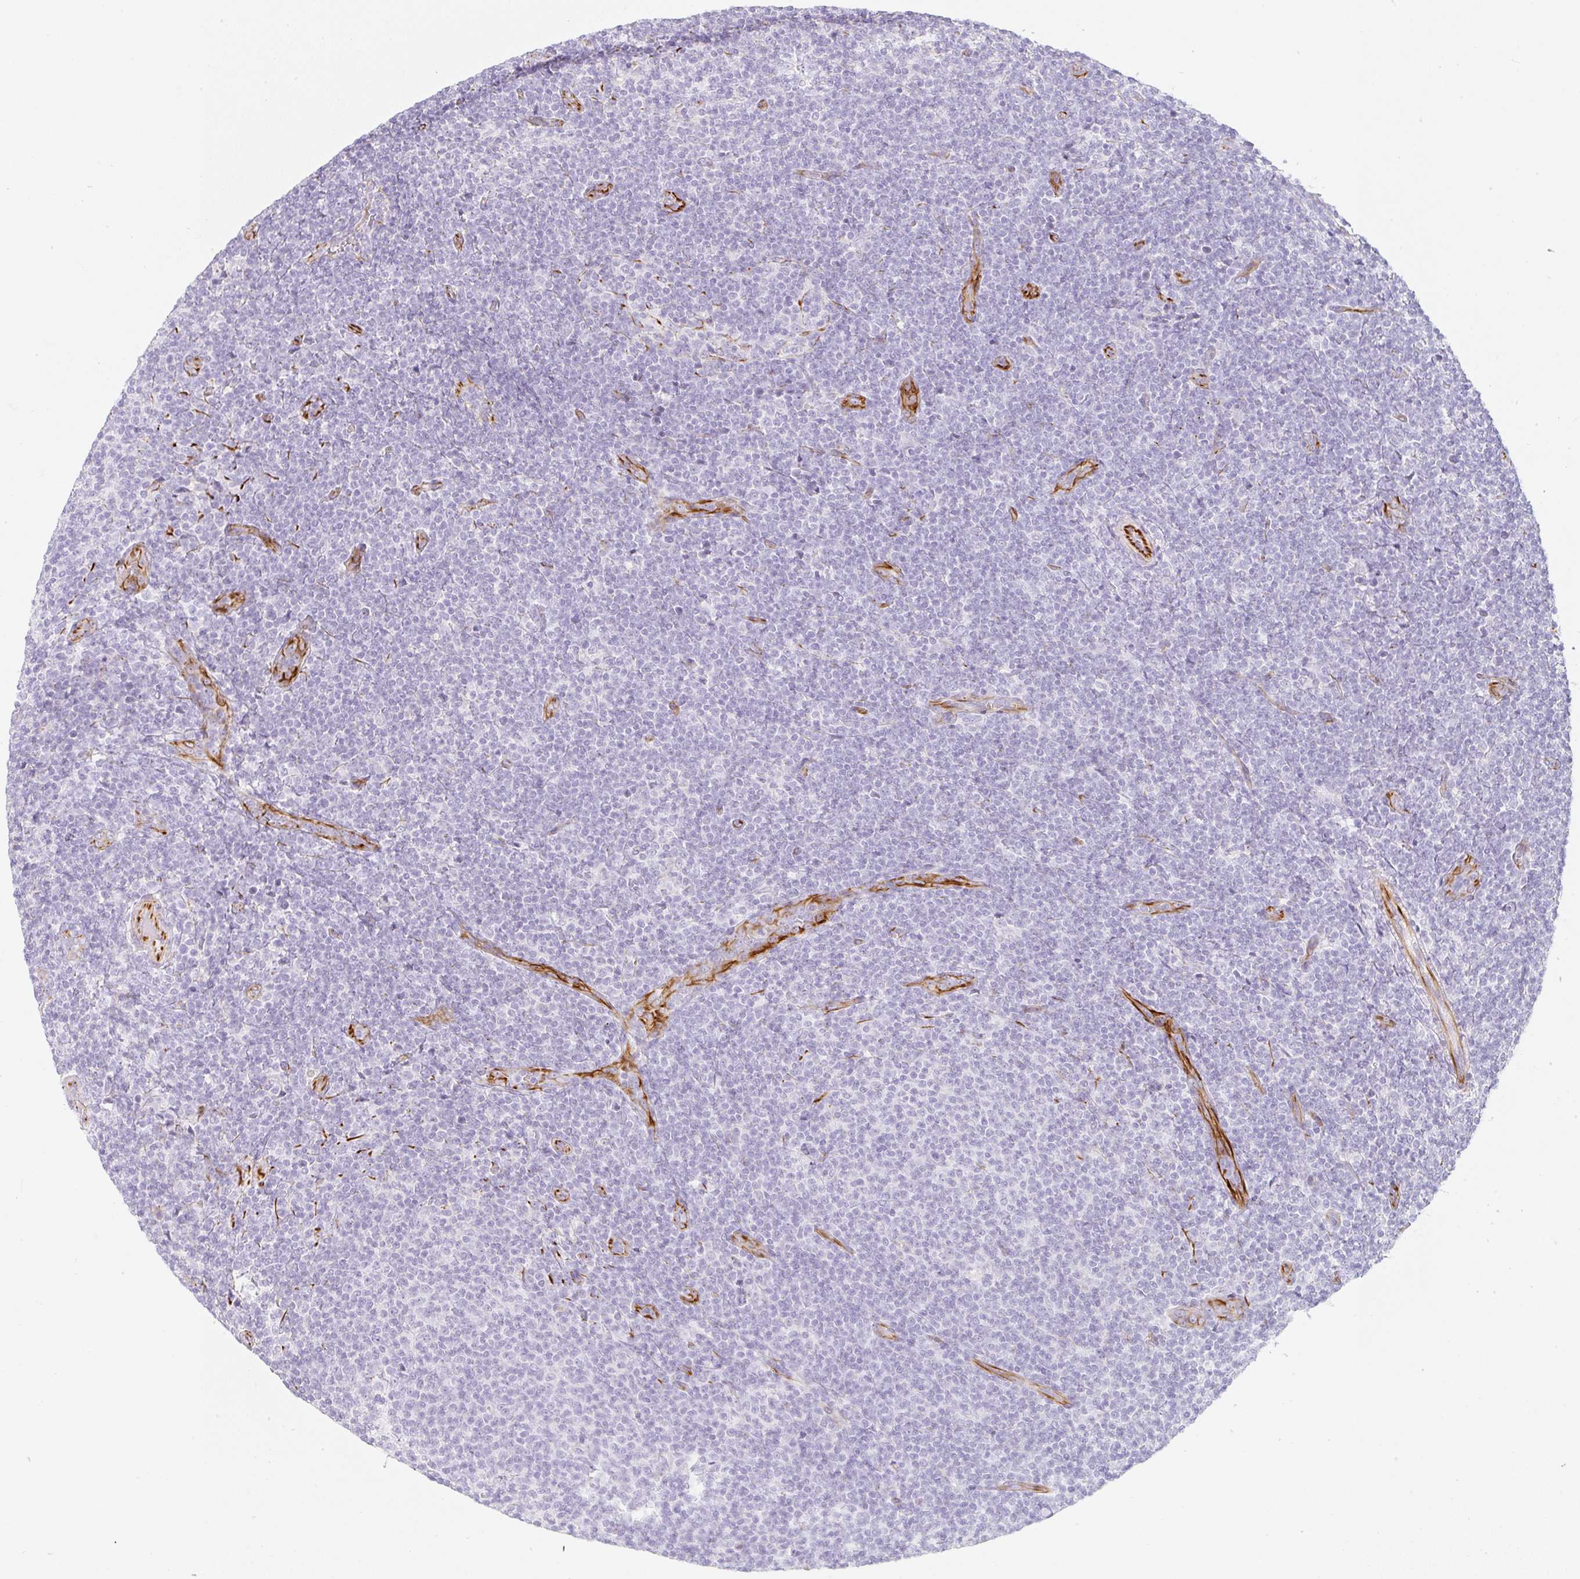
{"staining": {"intensity": "negative", "quantity": "none", "location": "none"}, "tissue": "lymphoma", "cell_type": "Tumor cells", "image_type": "cancer", "snomed": [{"axis": "morphology", "description": "Malignant lymphoma, non-Hodgkin's type, Low grade"}, {"axis": "topography", "description": "Lymph node"}], "caption": "This is an immunohistochemistry micrograph of human lymphoma. There is no expression in tumor cells.", "gene": "ZNF689", "patient": {"sex": "male", "age": 66}}